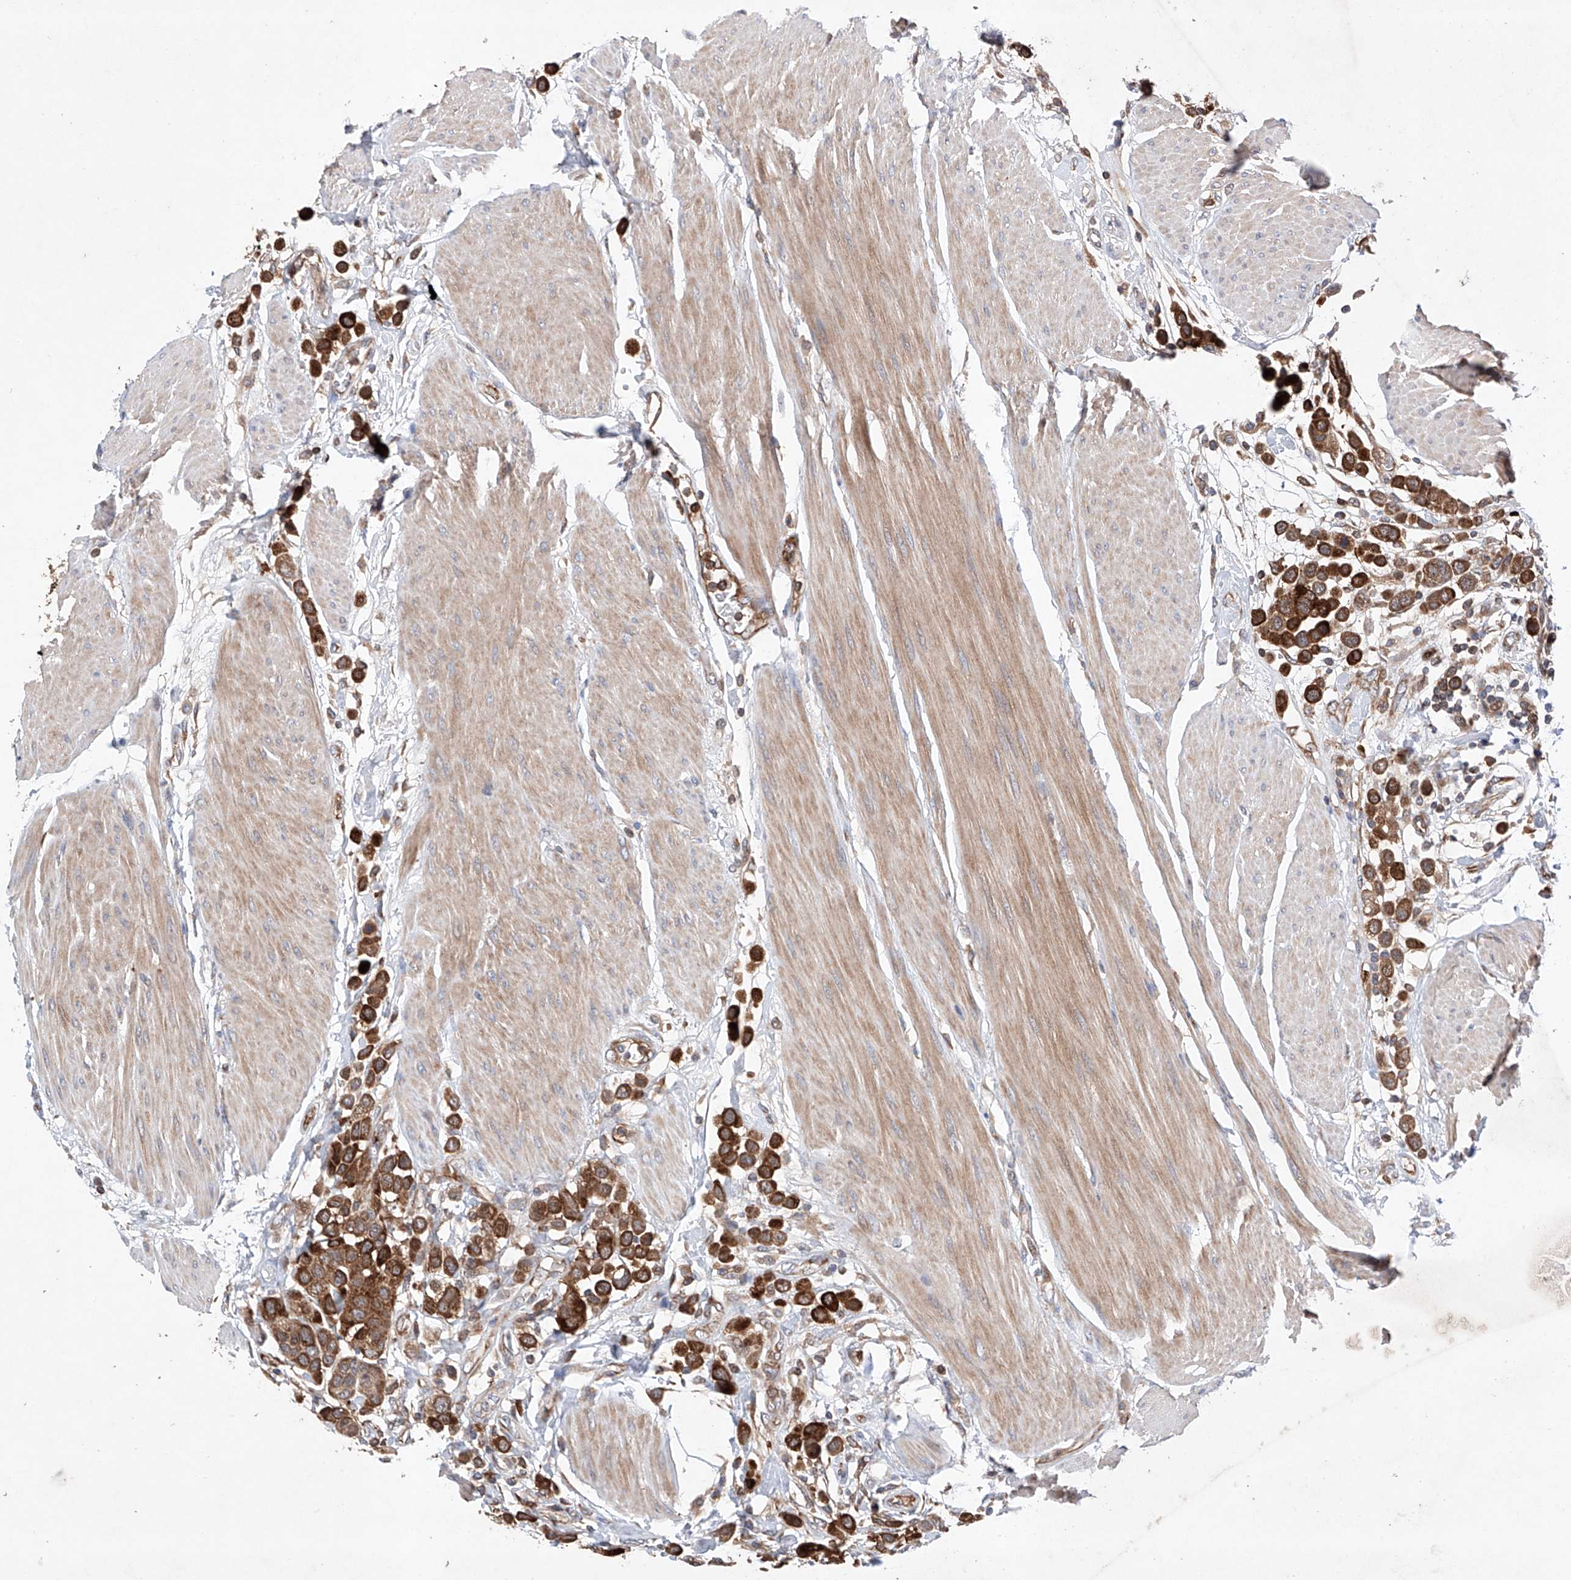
{"staining": {"intensity": "strong", "quantity": ">75%", "location": "cytoplasmic/membranous"}, "tissue": "urothelial cancer", "cell_type": "Tumor cells", "image_type": "cancer", "snomed": [{"axis": "morphology", "description": "Urothelial carcinoma, High grade"}, {"axis": "topography", "description": "Urinary bladder"}], "caption": "Brown immunohistochemical staining in human urothelial cancer exhibits strong cytoplasmic/membranous staining in about >75% of tumor cells.", "gene": "TIMM23", "patient": {"sex": "male", "age": 50}}